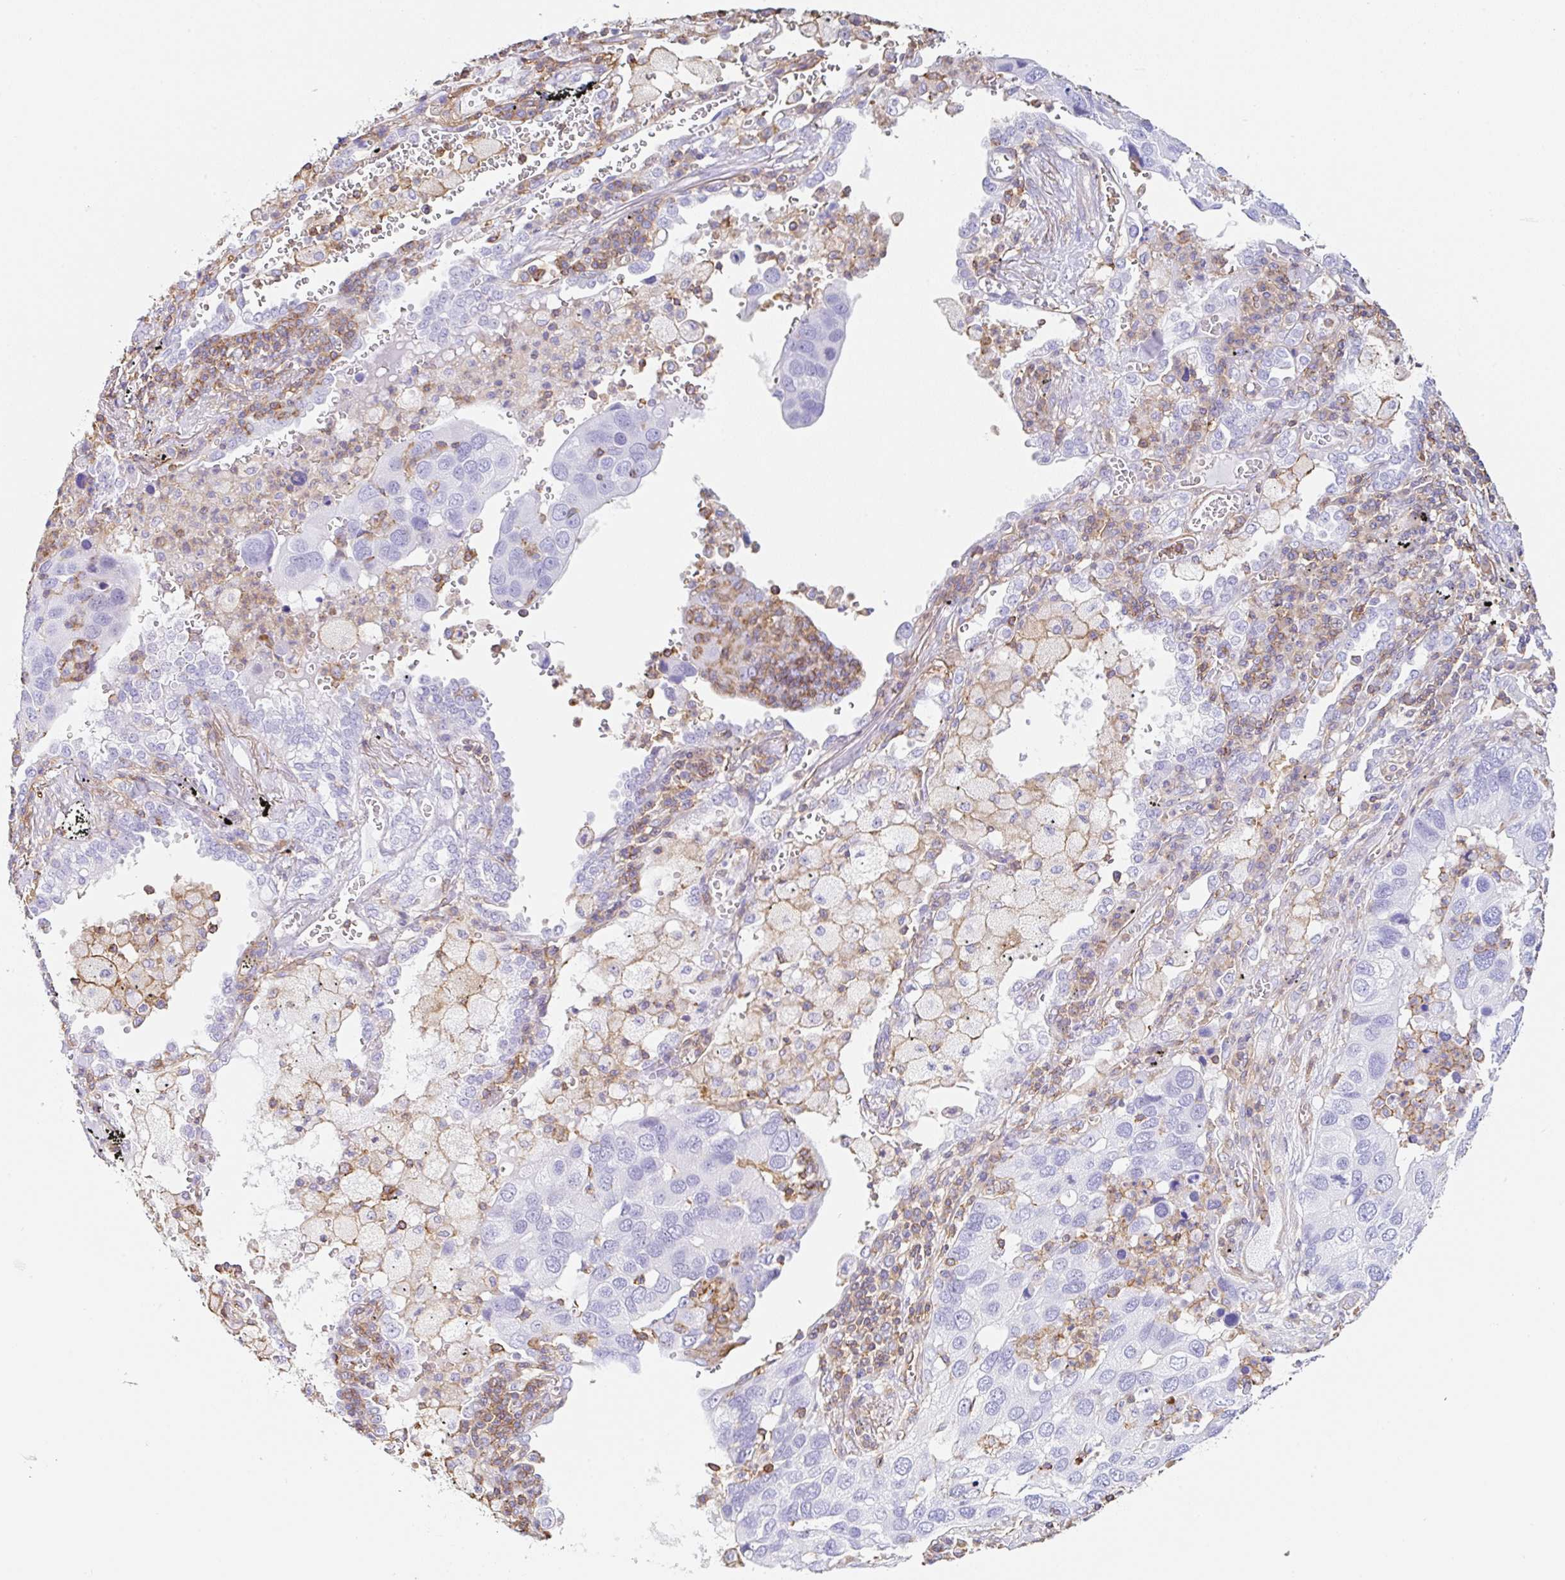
{"staining": {"intensity": "negative", "quantity": "none", "location": "none"}, "tissue": "lung cancer", "cell_type": "Tumor cells", "image_type": "cancer", "snomed": [{"axis": "morphology", "description": "Aneuploidy"}, {"axis": "morphology", "description": "Adenocarcinoma, NOS"}, {"axis": "topography", "description": "Lymph node"}, {"axis": "topography", "description": "Lung"}], "caption": "Immunohistochemistry image of neoplastic tissue: lung cancer stained with DAB exhibits no significant protein staining in tumor cells. (DAB immunohistochemistry (IHC) visualized using brightfield microscopy, high magnification).", "gene": "MTTP", "patient": {"sex": "female", "age": 74}}